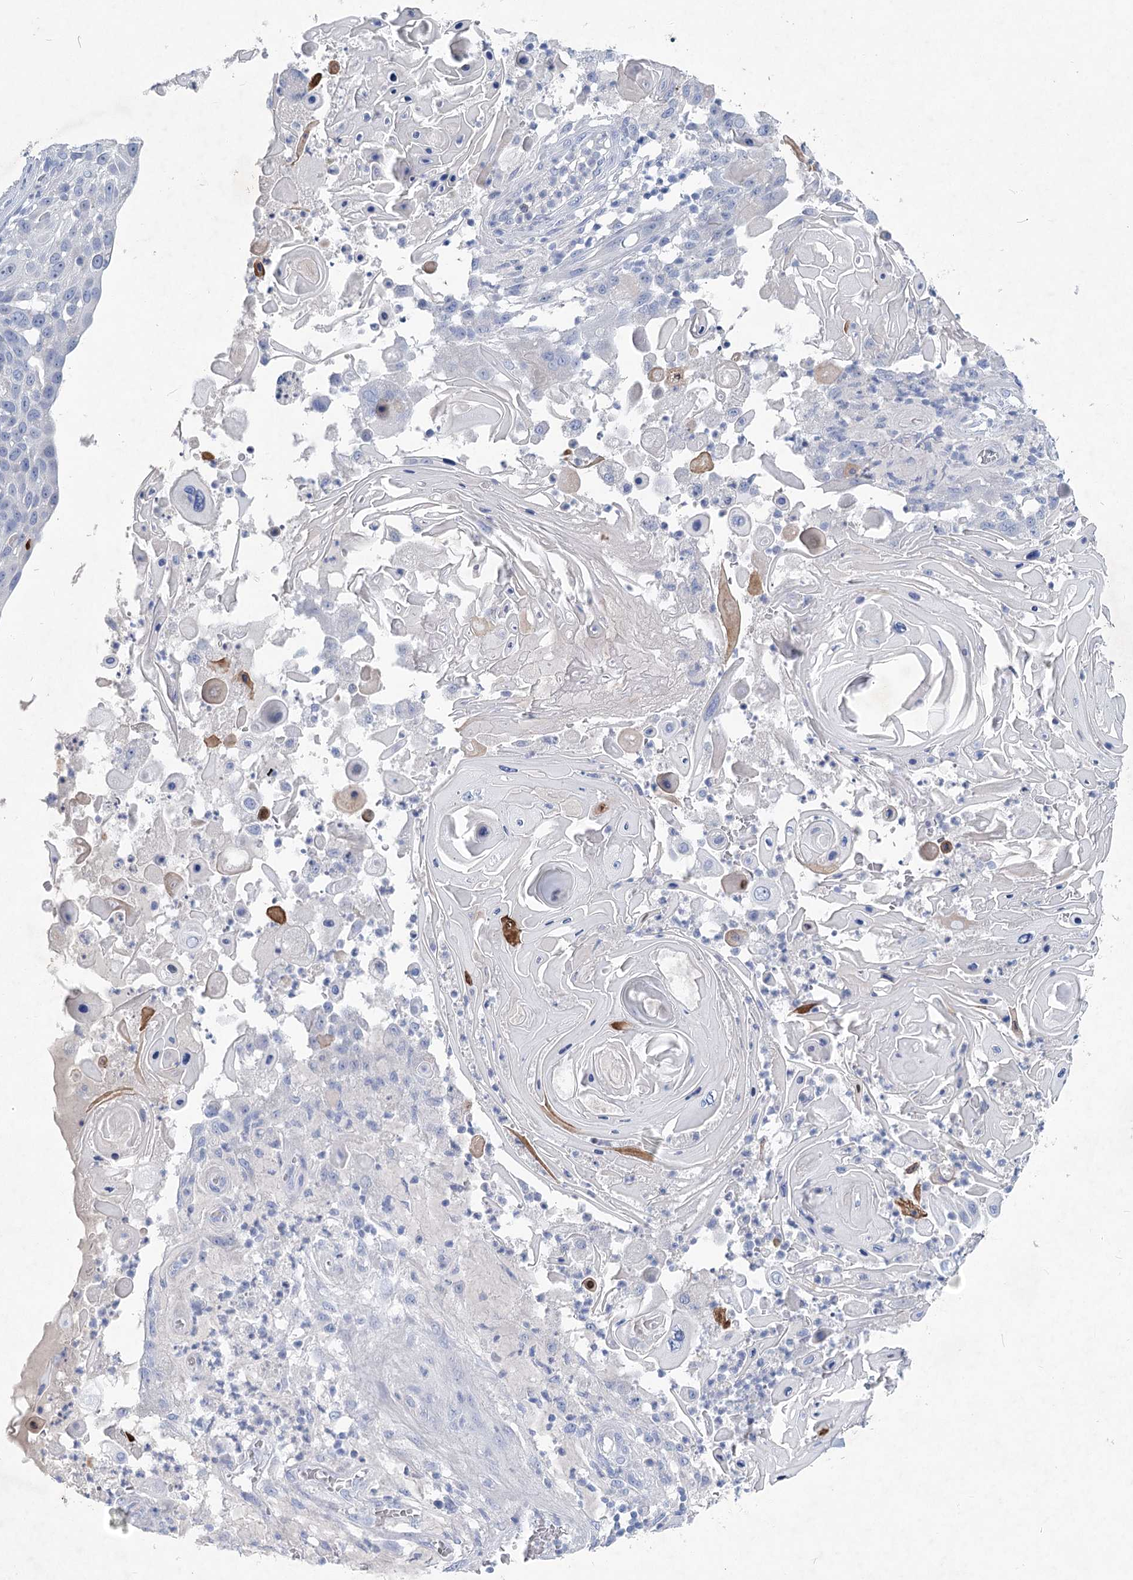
{"staining": {"intensity": "negative", "quantity": "none", "location": "none"}, "tissue": "skin cancer", "cell_type": "Tumor cells", "image_type": "cancer", "snomed": [{"axis": "morphology", "description": "Squamous cell carcinoma, NOS"}, {"axis": "topography", "description": "Skin"}], "caption": "Tumor cells show no significant protein staining in skin cancer.", "gene": "WDR74", "patient": {"sex": "female", "age": 44}}